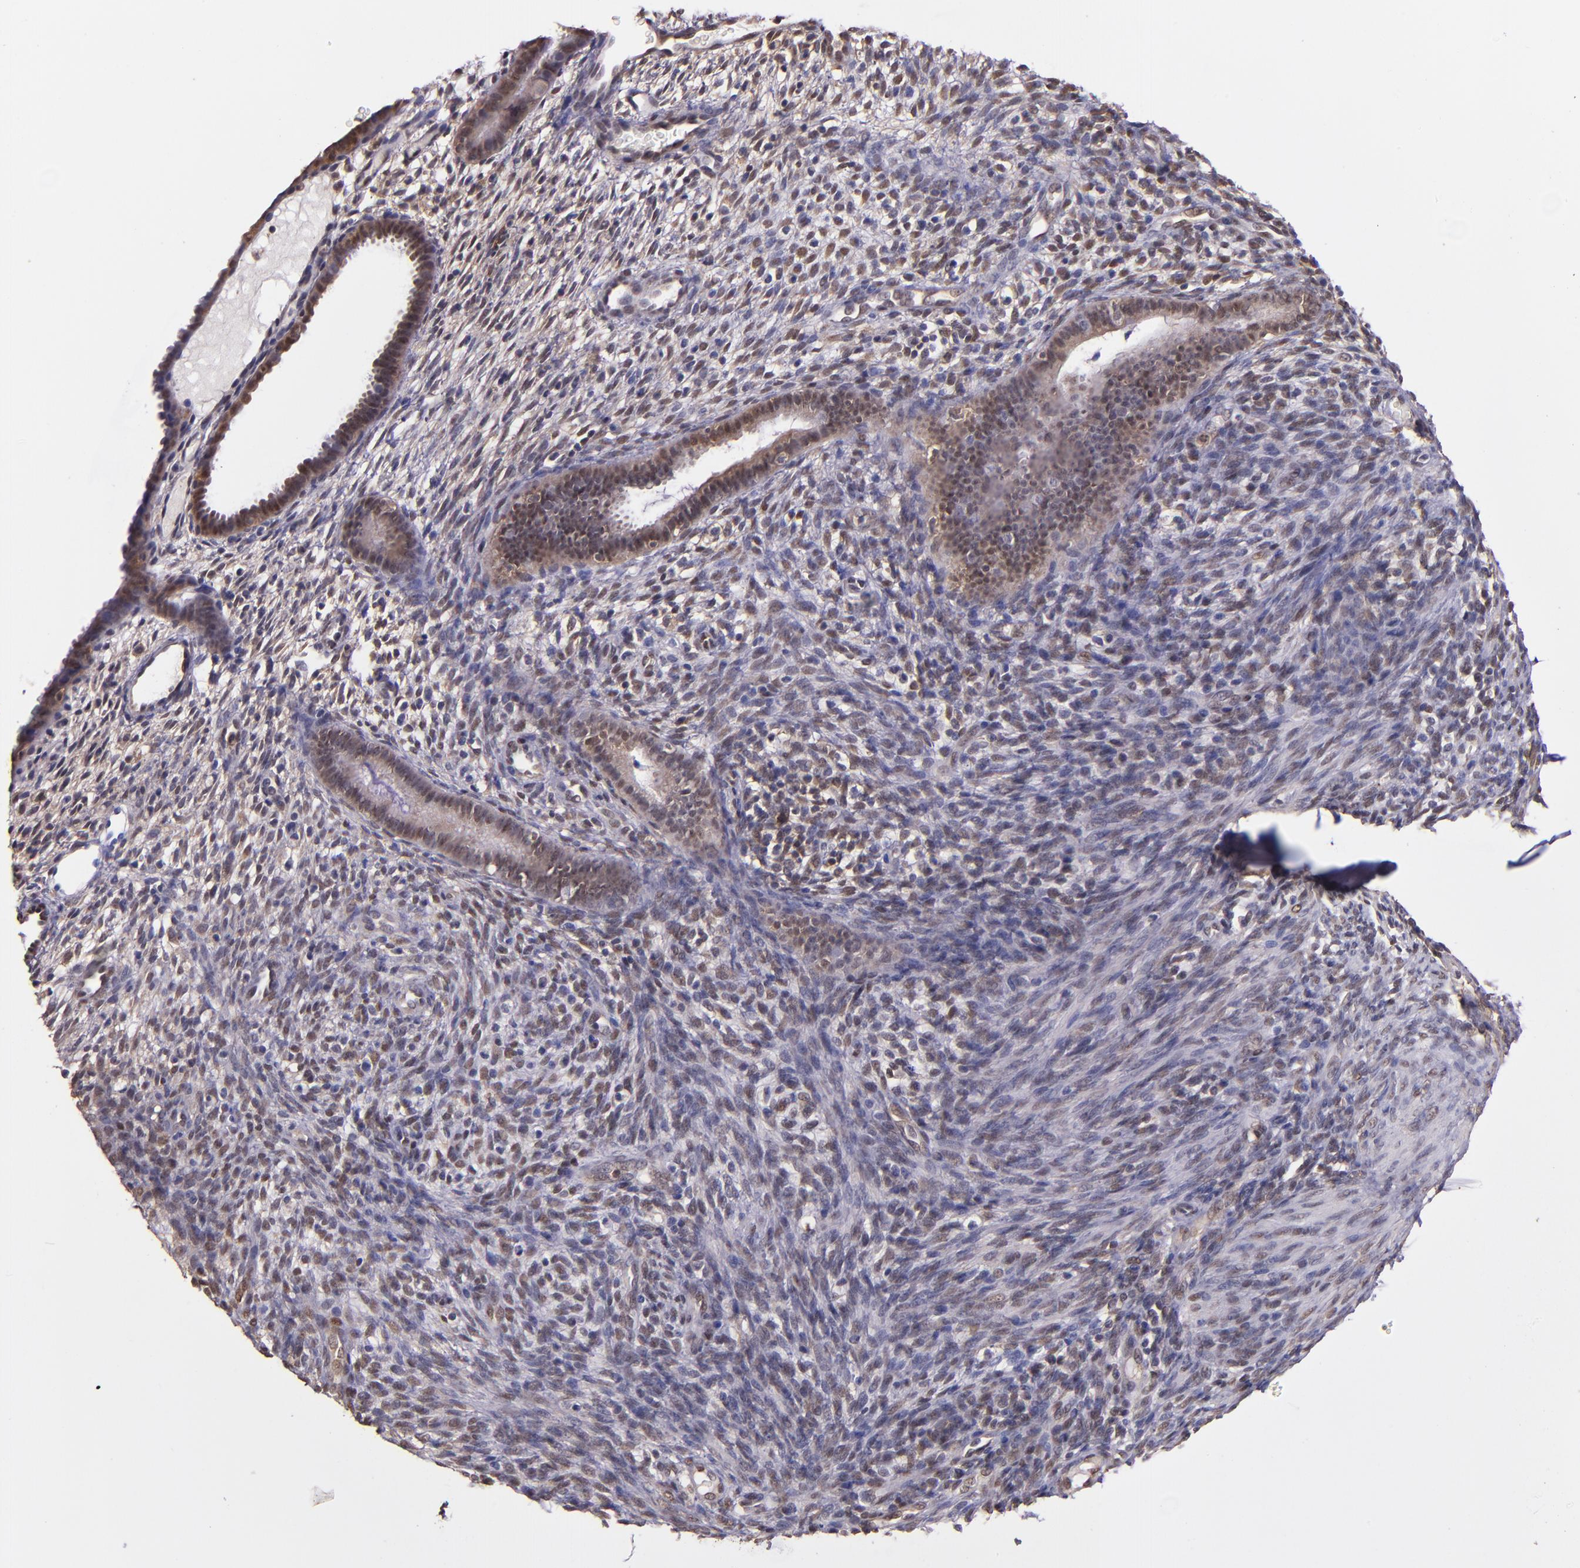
{"staining": {"intensity": "weak", "quantity": ">75%", "location": "cytoplasmic/membranous,nuclear"}, "tissue": "endometrium", "cell_type": "Cells in endometrial stroma", "image_type": "normal", "snomed": [{"axis": "morphology", "description": "Normal tissue, NOS"}, {"axis": "topography", "description": "Endometrium"}], "caption": "Brown immunohistochemical staining in benign human endometrium demonstrates weak cytoplasmic/membranous,nuclear staining in approximately >75% of cells in endometrial stroma.", "gene": "STAT6", "patient": {"sex": "female", "age": 72}}